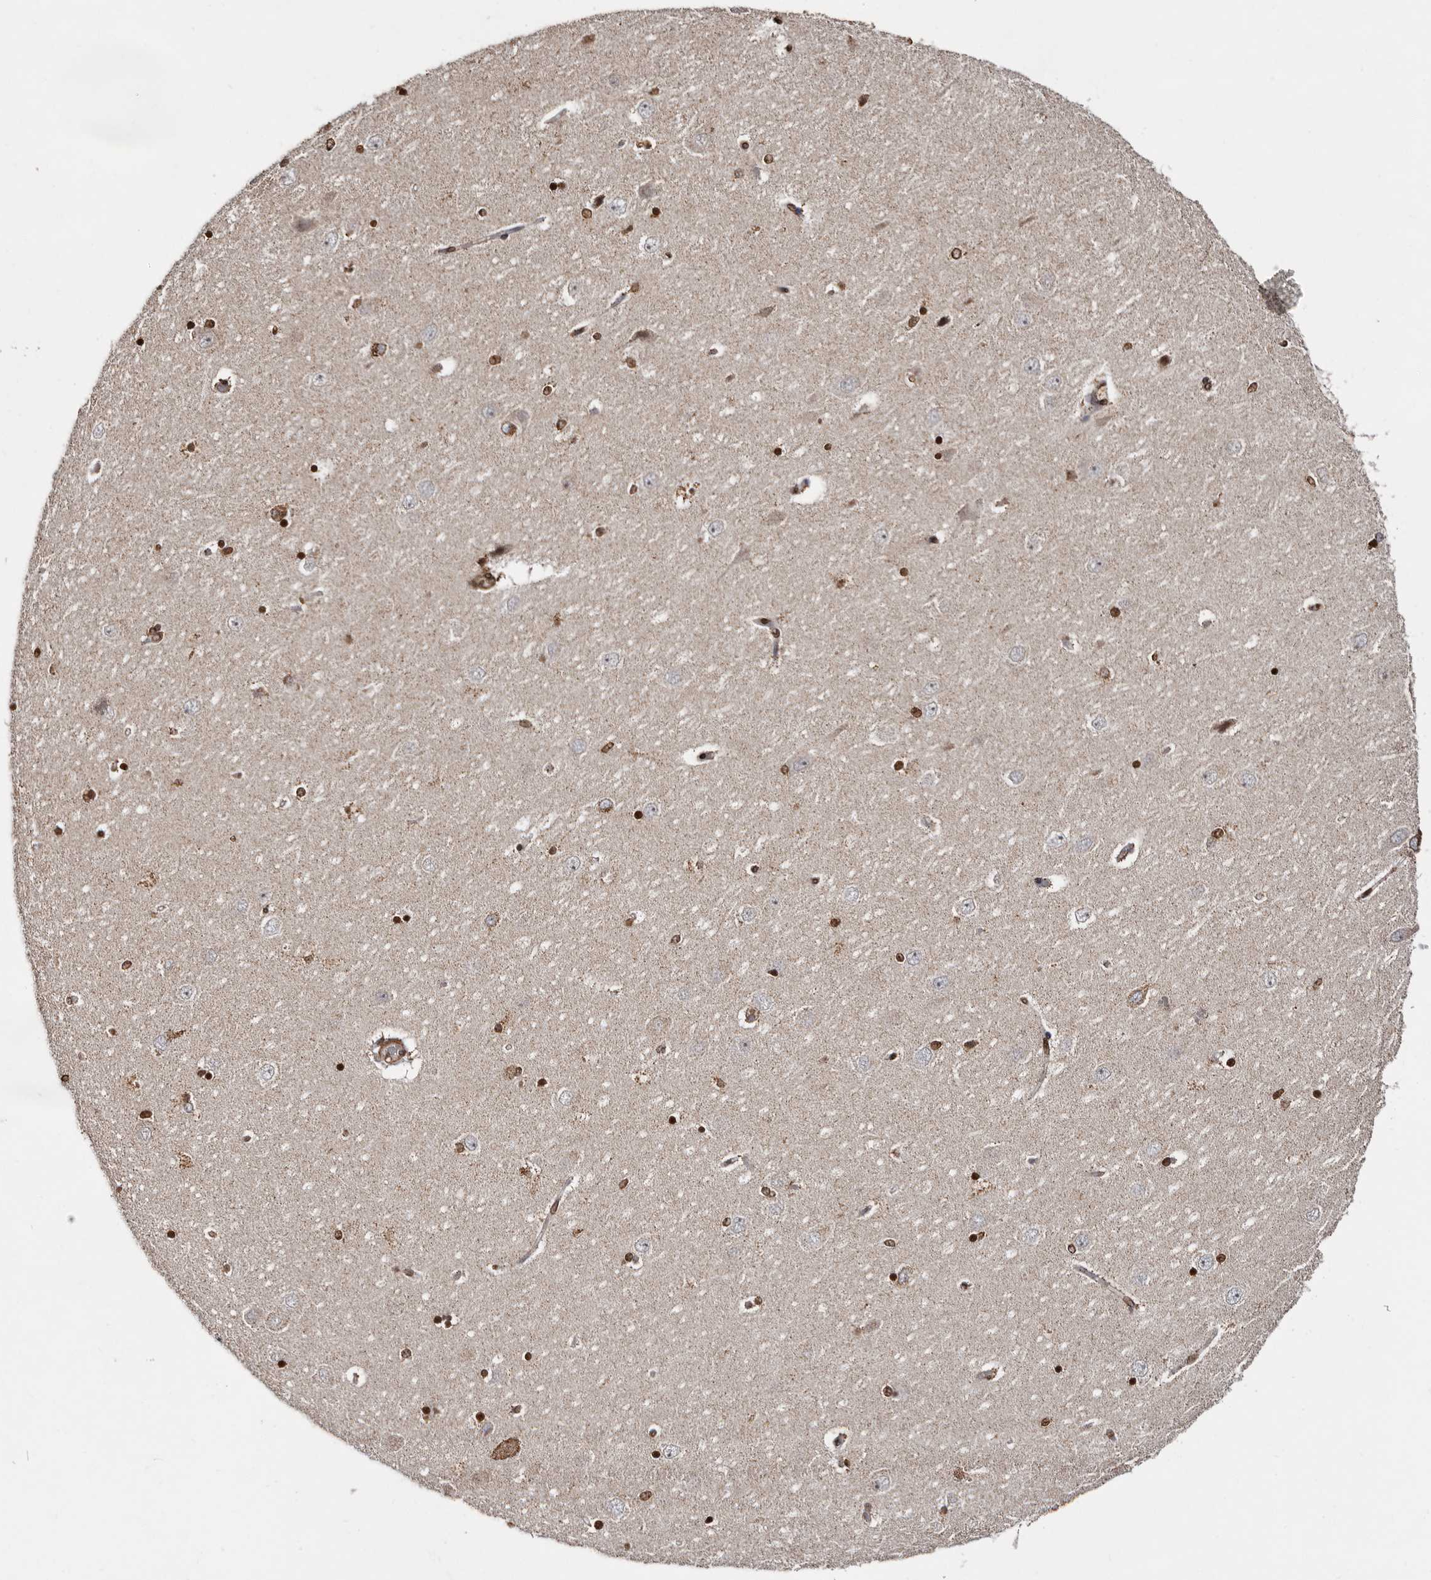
{"staining": {"intensity": "strong", "quantity": ">75%", "location": "nuclear"}, "tissue": "hippocampus", "cell_type": "Glial cells", "image_type": "normal", "snomed": [{"axis": "morphology", "description": "Normal tissue, NOS"}, {"axis": "topography", "description": "Hippocampus"}], "caption": "Glial cells display high levels of strong nuclear positivity in approximately >75% of cells in normal human hippocampus.", "gene": "CCDC190", "patient": {"sex": "female", "age": 54}}